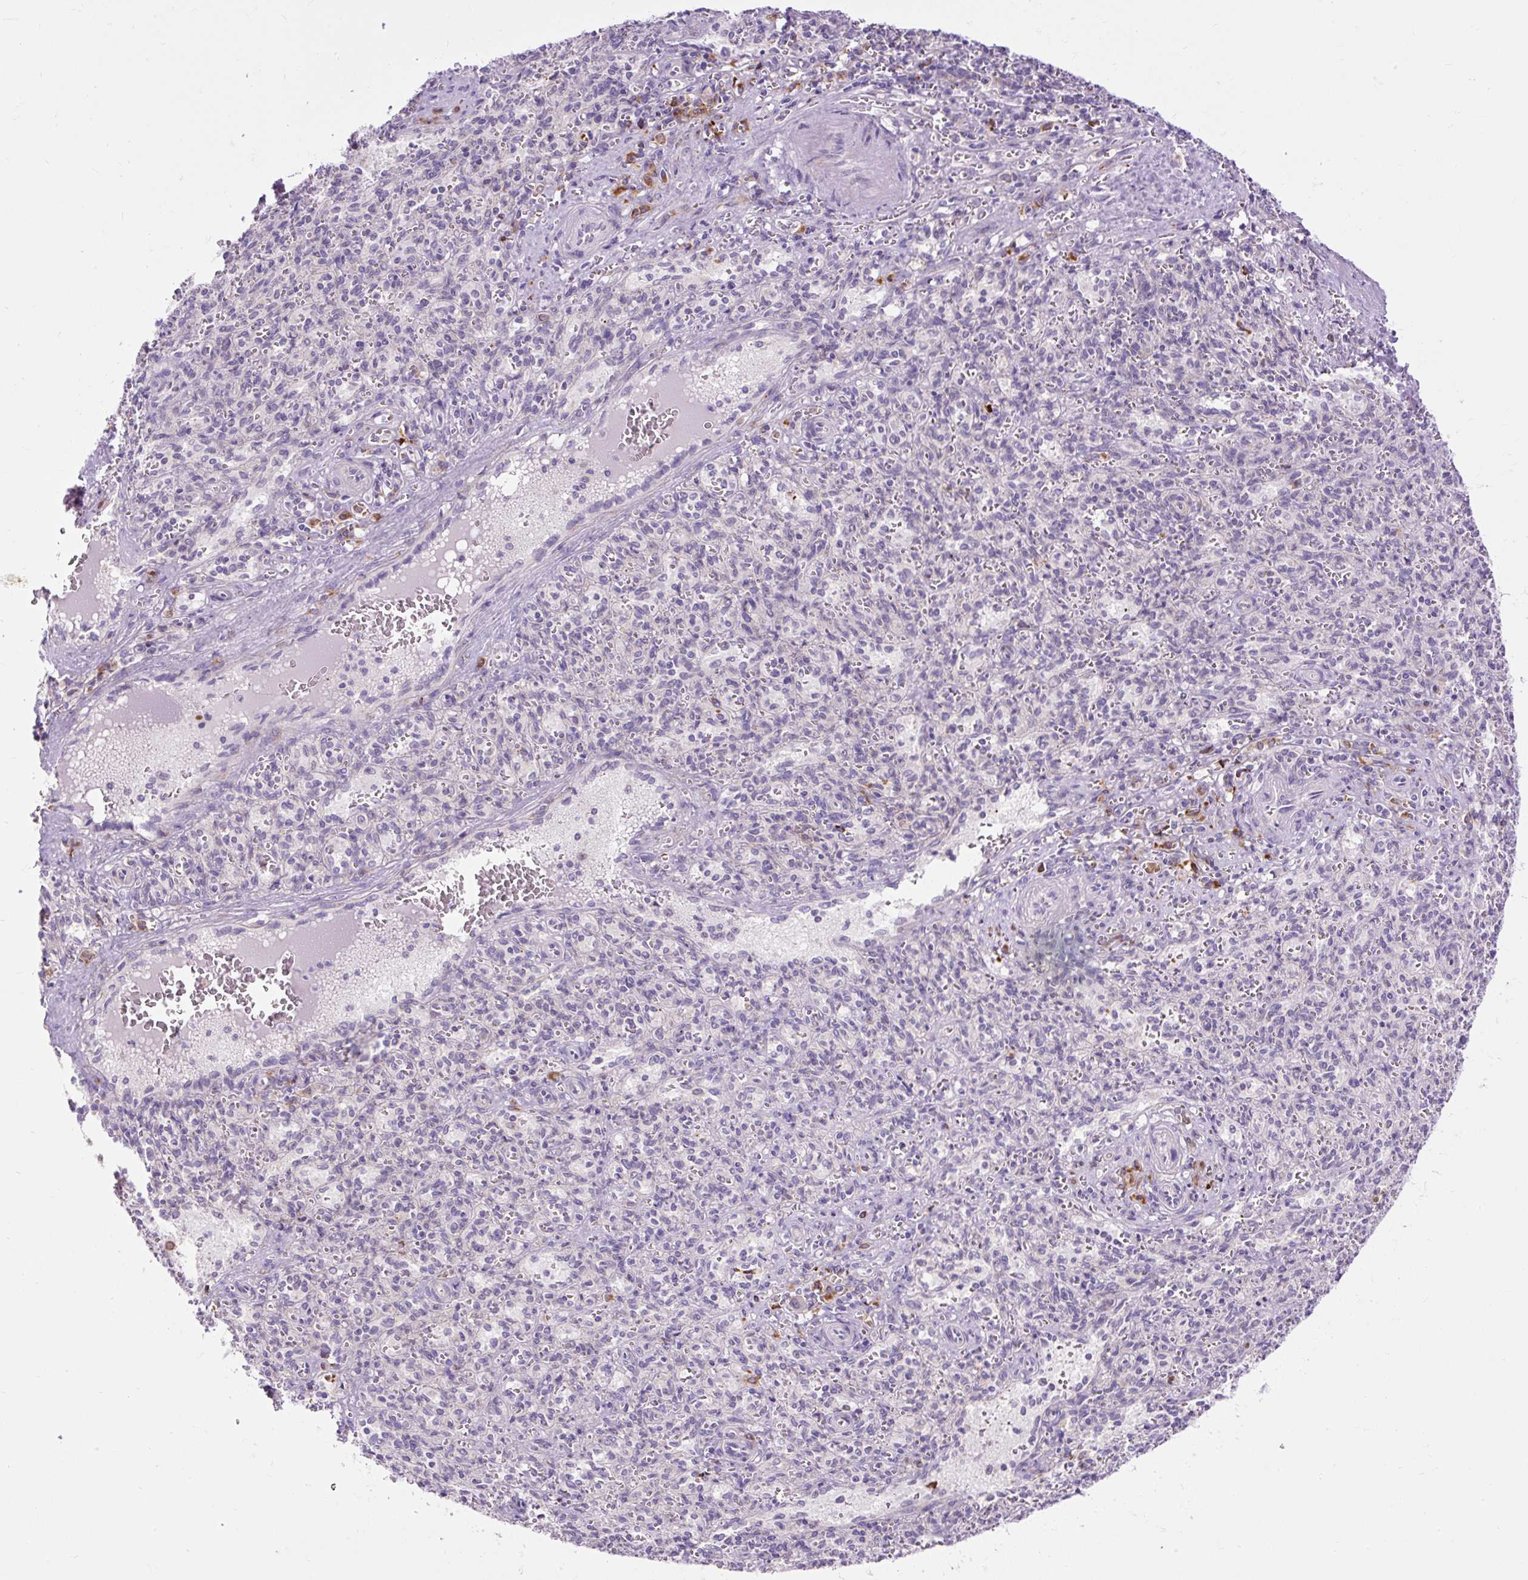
{"staining": {"intensity": "negative", "quantity": "none", "location": "none"}, "tissue": "spleen", "cell_type": "Cells in red pulp", "image_type": "normal", "snomed": [{"axis": "morphology", "description": "Normal tissue, NOS"}, {"axis": "topography", "description": "Spleen"}], "caption": "Immunohistochemical staining of benign human spleen displays no significant positivity in cells in red pulp.", "gene": "FMC1", "patient": {"sex": "female", "age": 26}}